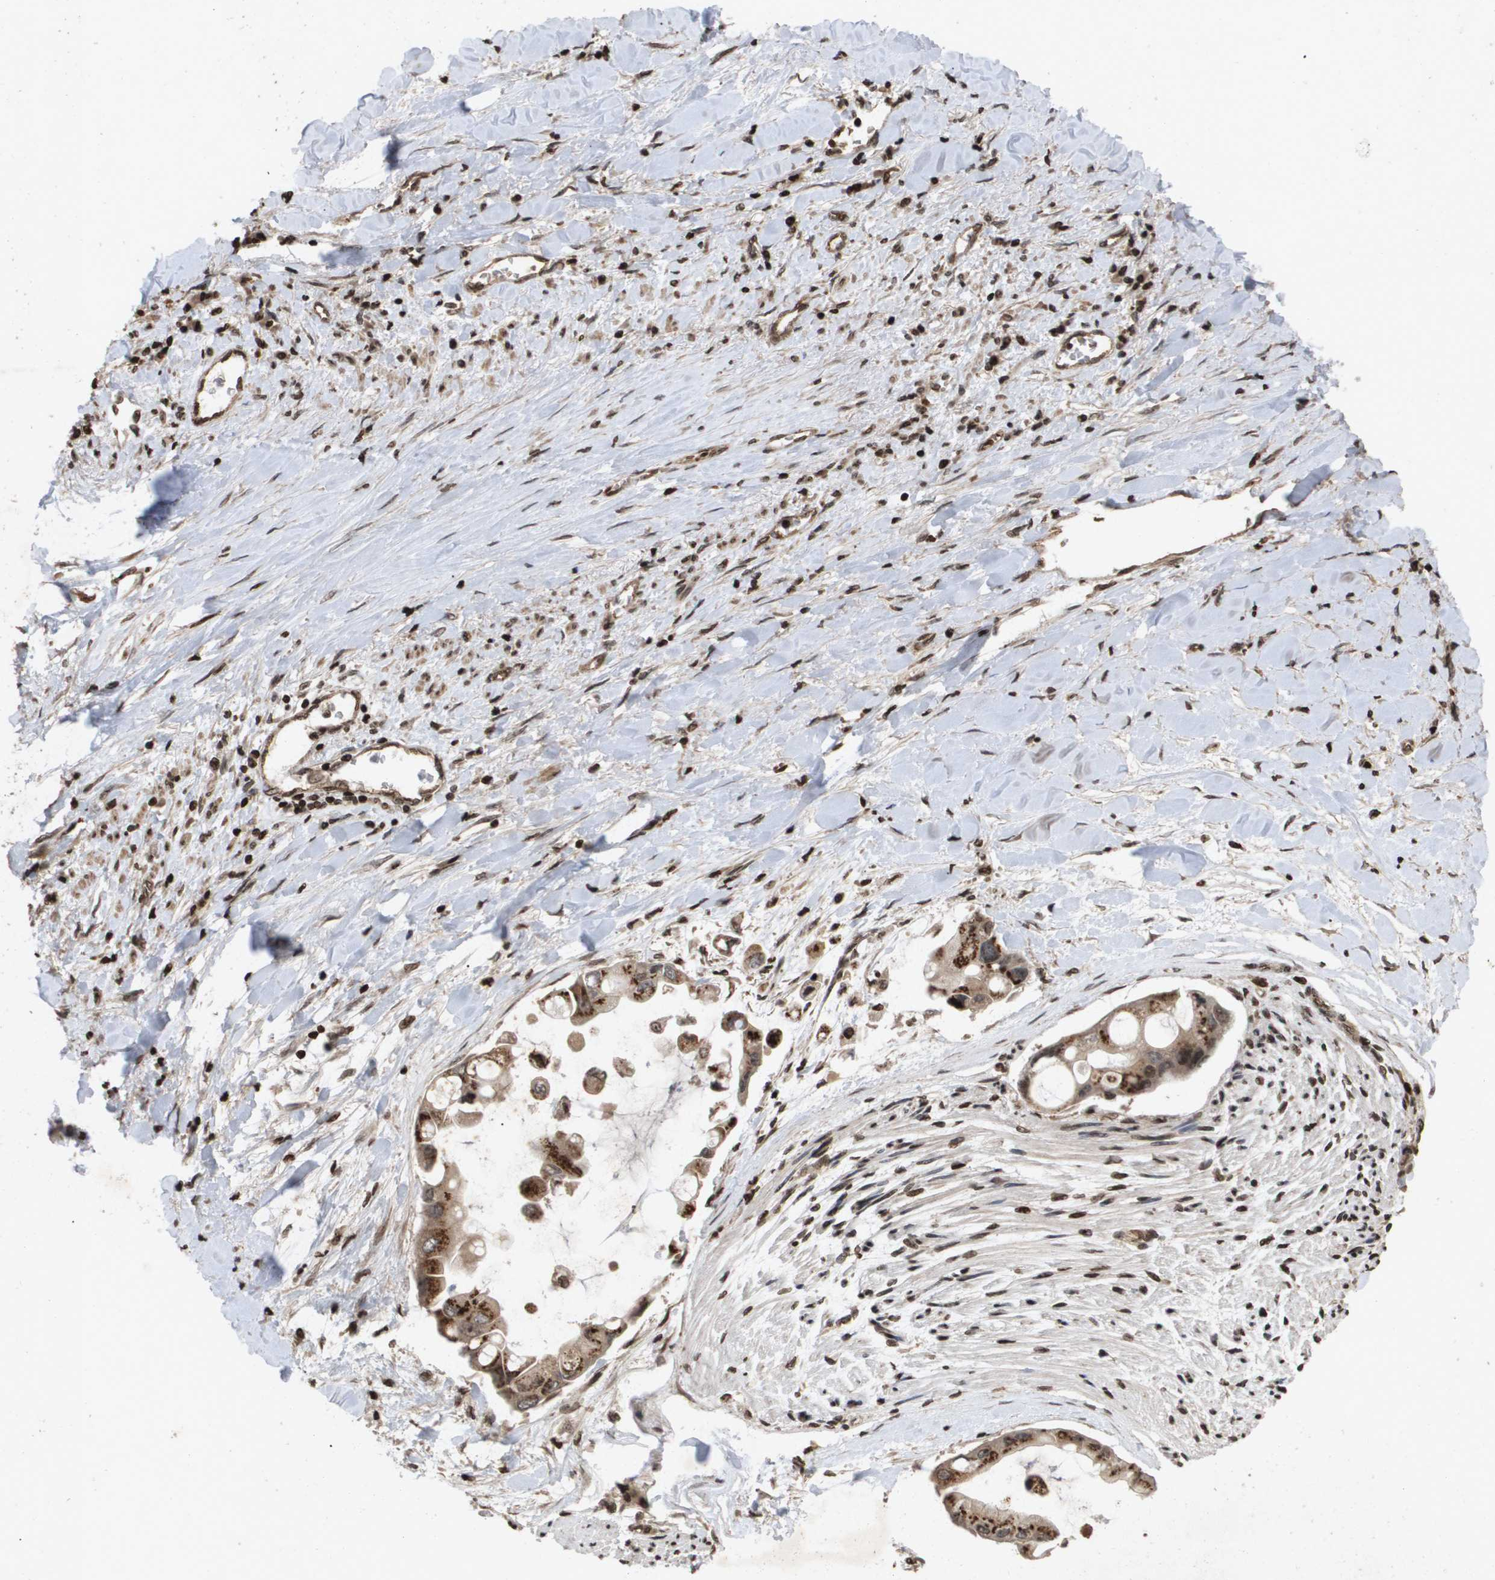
{"staining": {"intensity": "moderate", "quantity": ">75%", "location": "cytoplasmic/membranous"}, "tissue": "liver cancer", "cell_type": "Tumor cells", "image_type": "cancer", "snomed": [{"axis": "morphology", "description": "Cholangiocarcinoma"}, {"axis": "topography", "description": "Liver"}], "caption": "Protein staining of cholangiocarcinoma (liver) tissue shows moderate cytoplasmic/membranous expression in approximately >75% of tumor cells.", "gene": "HSPA6", "patient": {"sex": "male", "age": 50}}